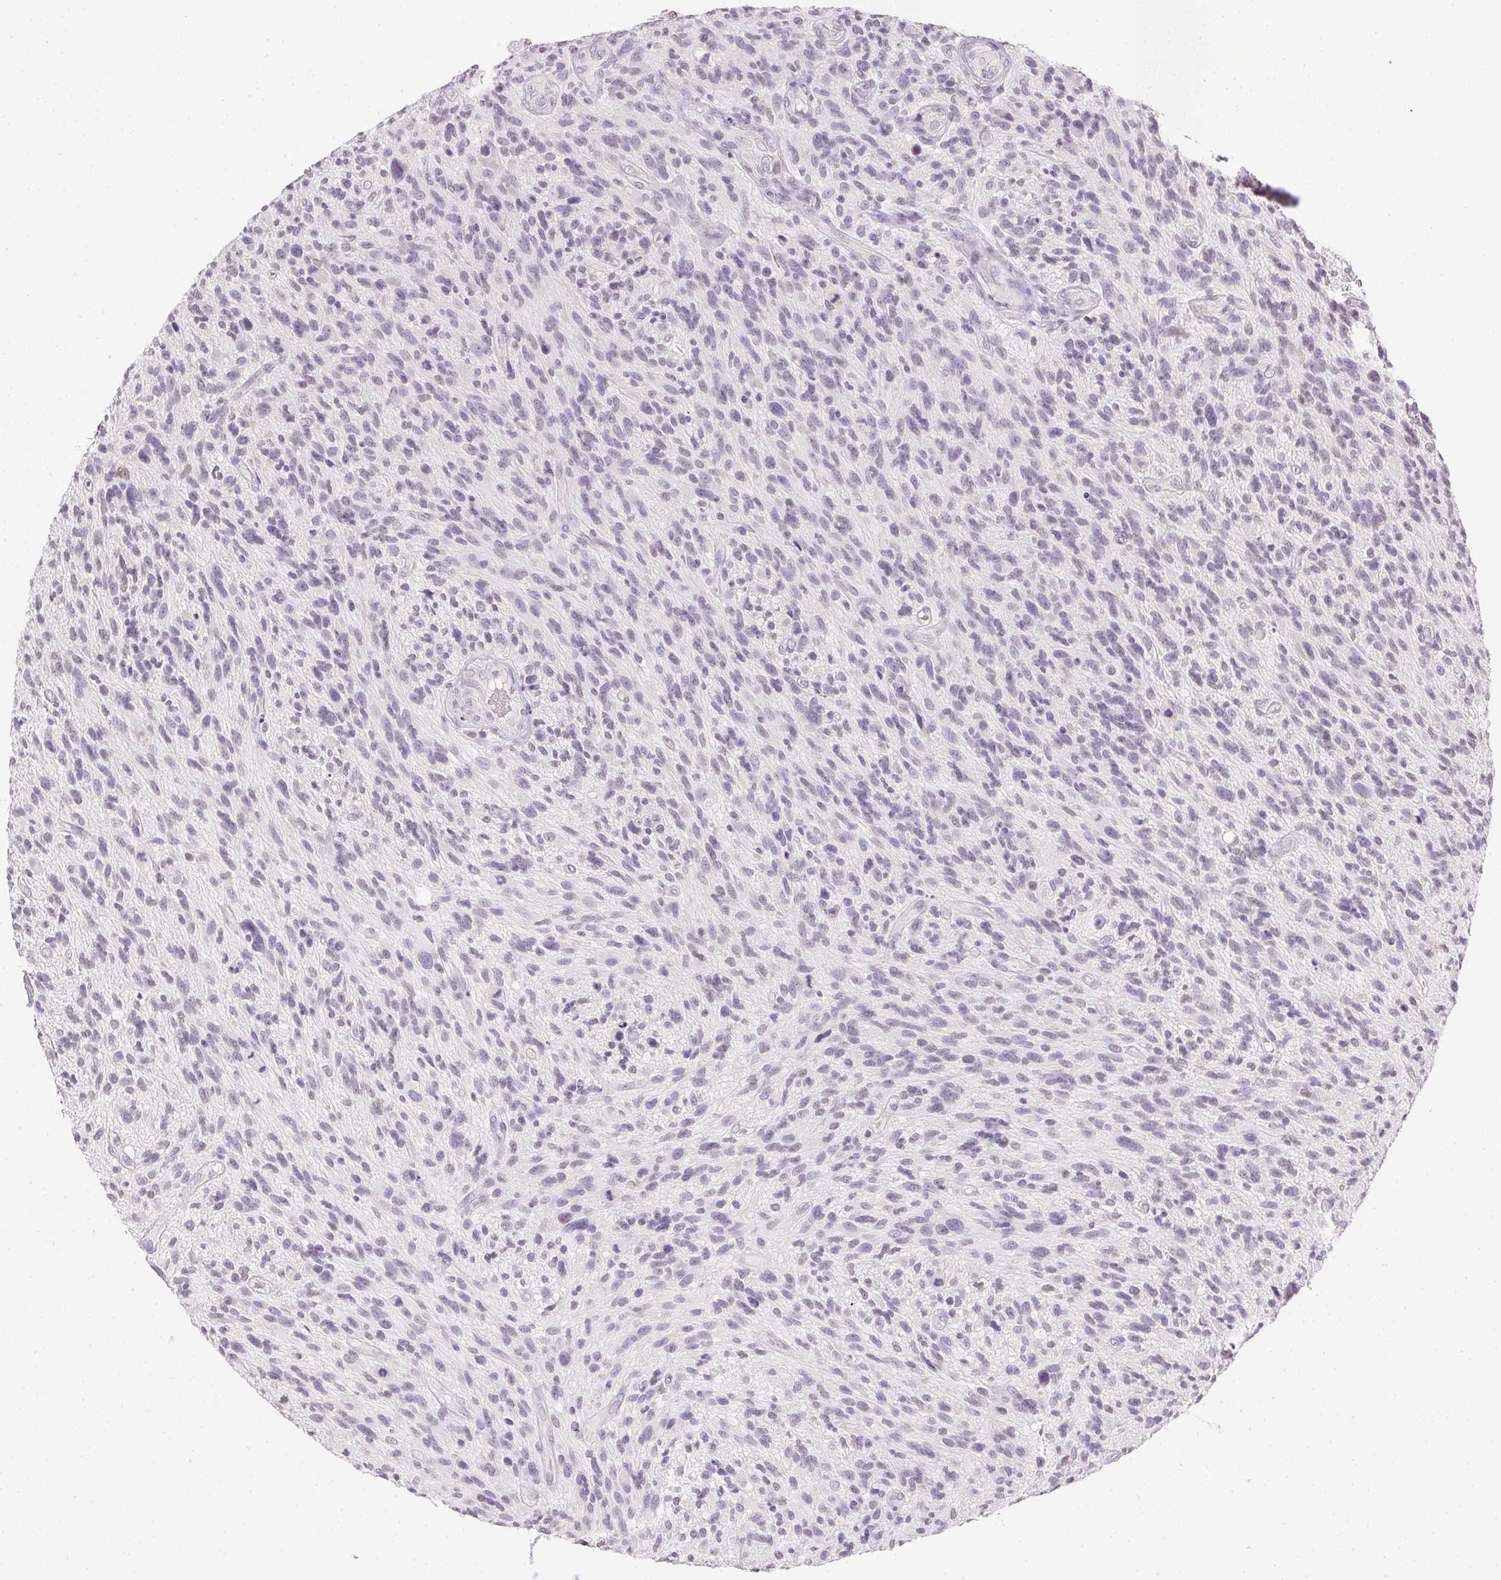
{"staining": {"intensity": "negative", "quantity": "none", "location": "none"}, "tissue": "glioma", "cell_type": "Tumor cells", "image_type": "cancer", "snomed": [{"axis": "morphology", "description": "Glioma, malignant, High grade"}, {"axis": "topography", "description": "Brain"}], "caption": "Histopathology image shows no significant protein expression in tumor cells of malignant high-grade glioma. (DAB immunohistochemistry, high magnification).", "gene": "PRL", "patient": {"sex": "male", "age": 47}}